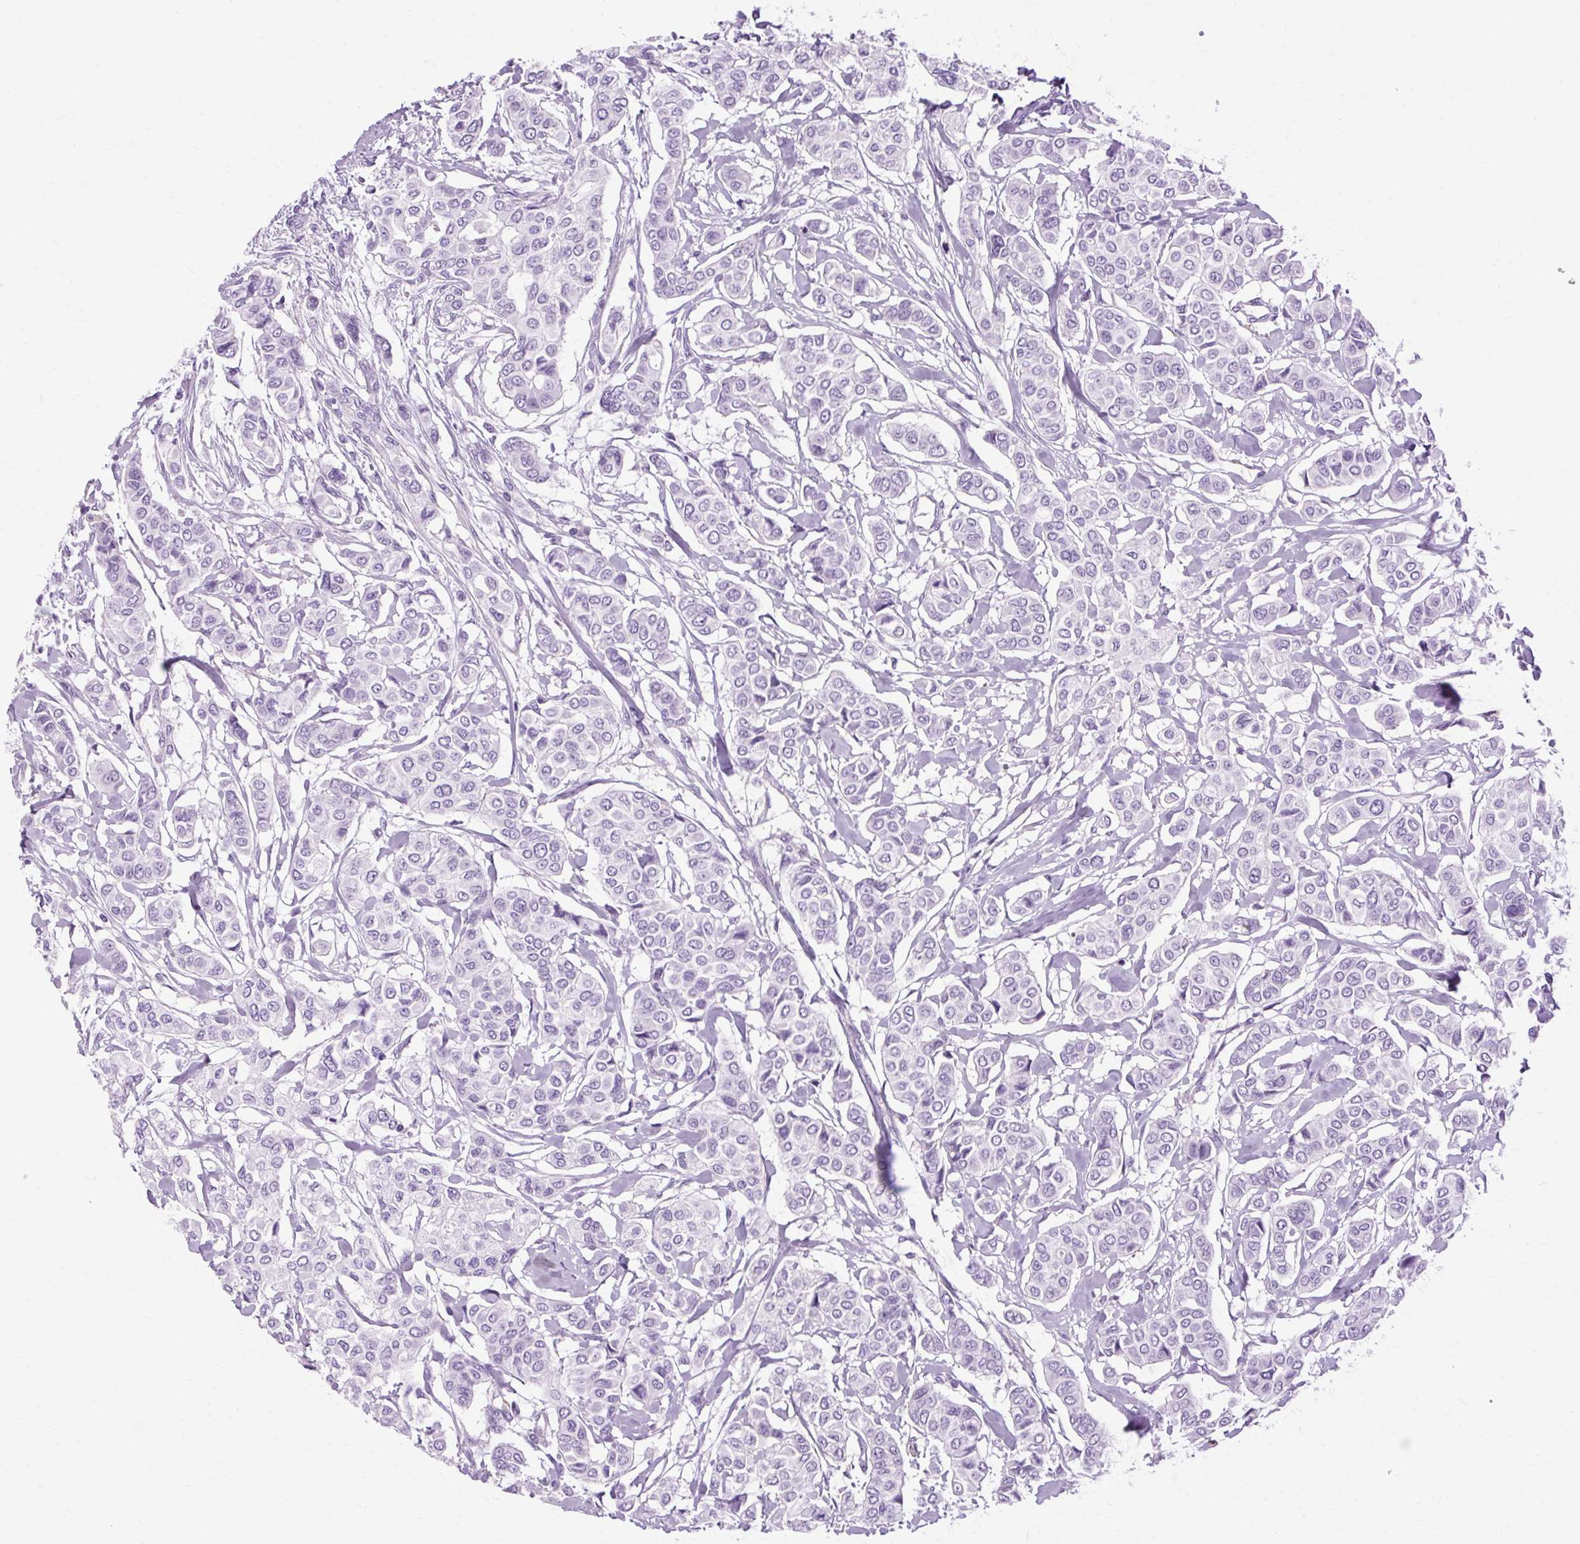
{"staining": {"intensity": "negative", "quantity": "none", "location": "none"}, "tissue": "breast cancer", "cell_type": "Tumor cells", "image_type": "cancer", "snomed": [{"axis": "morphology", "description": "Lobular carcinoma"}, {"axis": "topography", "description": "Breast"}], "caption": "Breast lobular carcinoma stained for a protein using immunohistochemistry (IHC) displays no staining tumor cells.", "gene": "OOEP", "patient": {"sex": "female", "age": 51}}